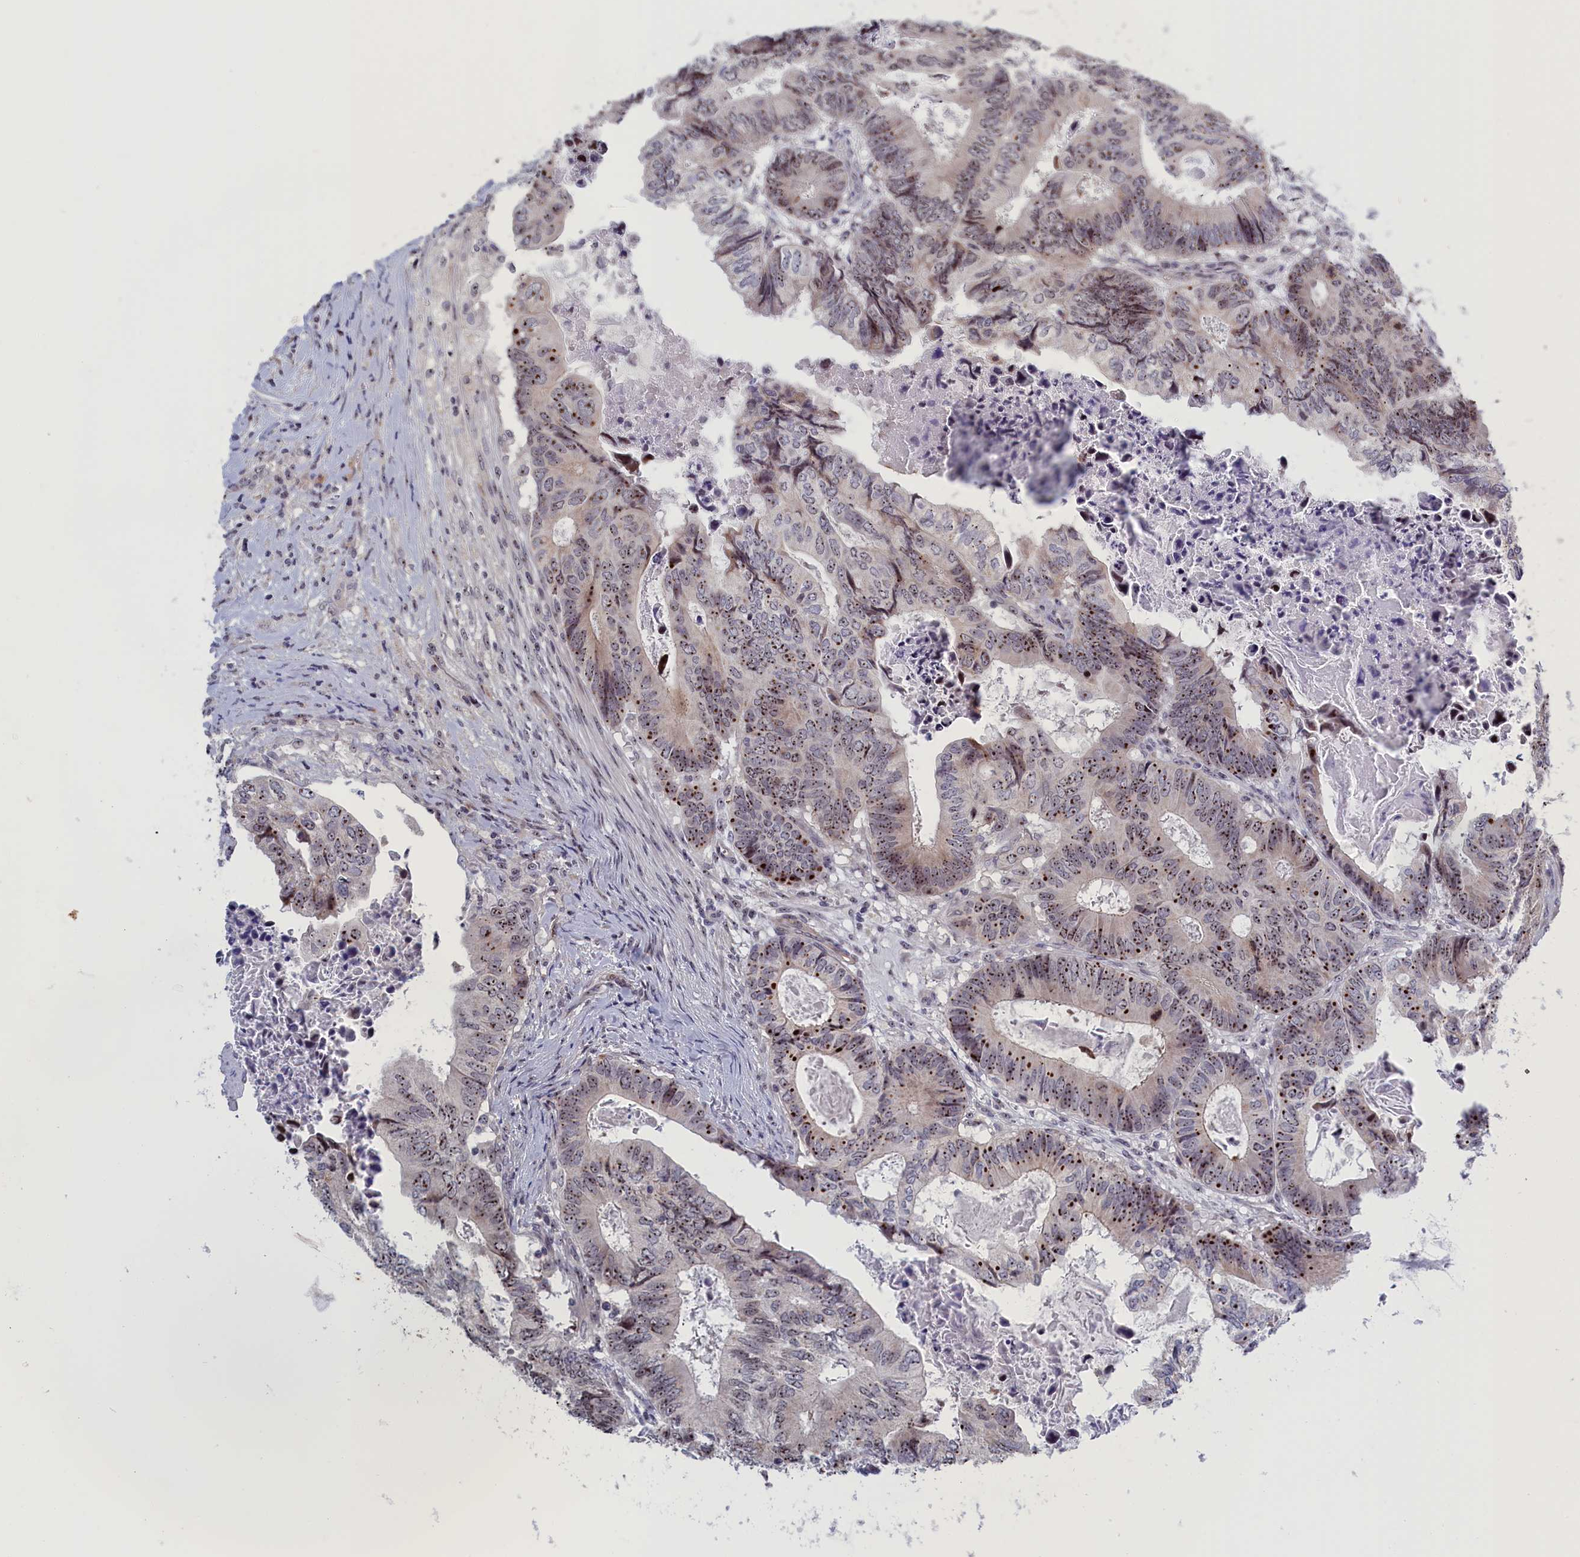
{"staining": {"intensity": "strong", "quantity": "25%-75%", "location": "cytoplasmic/membranous,nuclear"}, "tissue": "colorectal cancer", "cell_type": "Tumor cells", "image_type": "cancer", "snomed": [{"axis": "morphology", "description": "Adenocarcinoma, NOS"}, {"axis": "topography", "description": "Colon"}], "caption": "Approximately 25%-75% of tumor cells in colorectal cancer show strong cytoplasmic/membranous and nuclear protein staining as visualized by brown immunohistochemical staining.", "gene": "PPAN", "patient": {"sex": "male", "age": 85}}